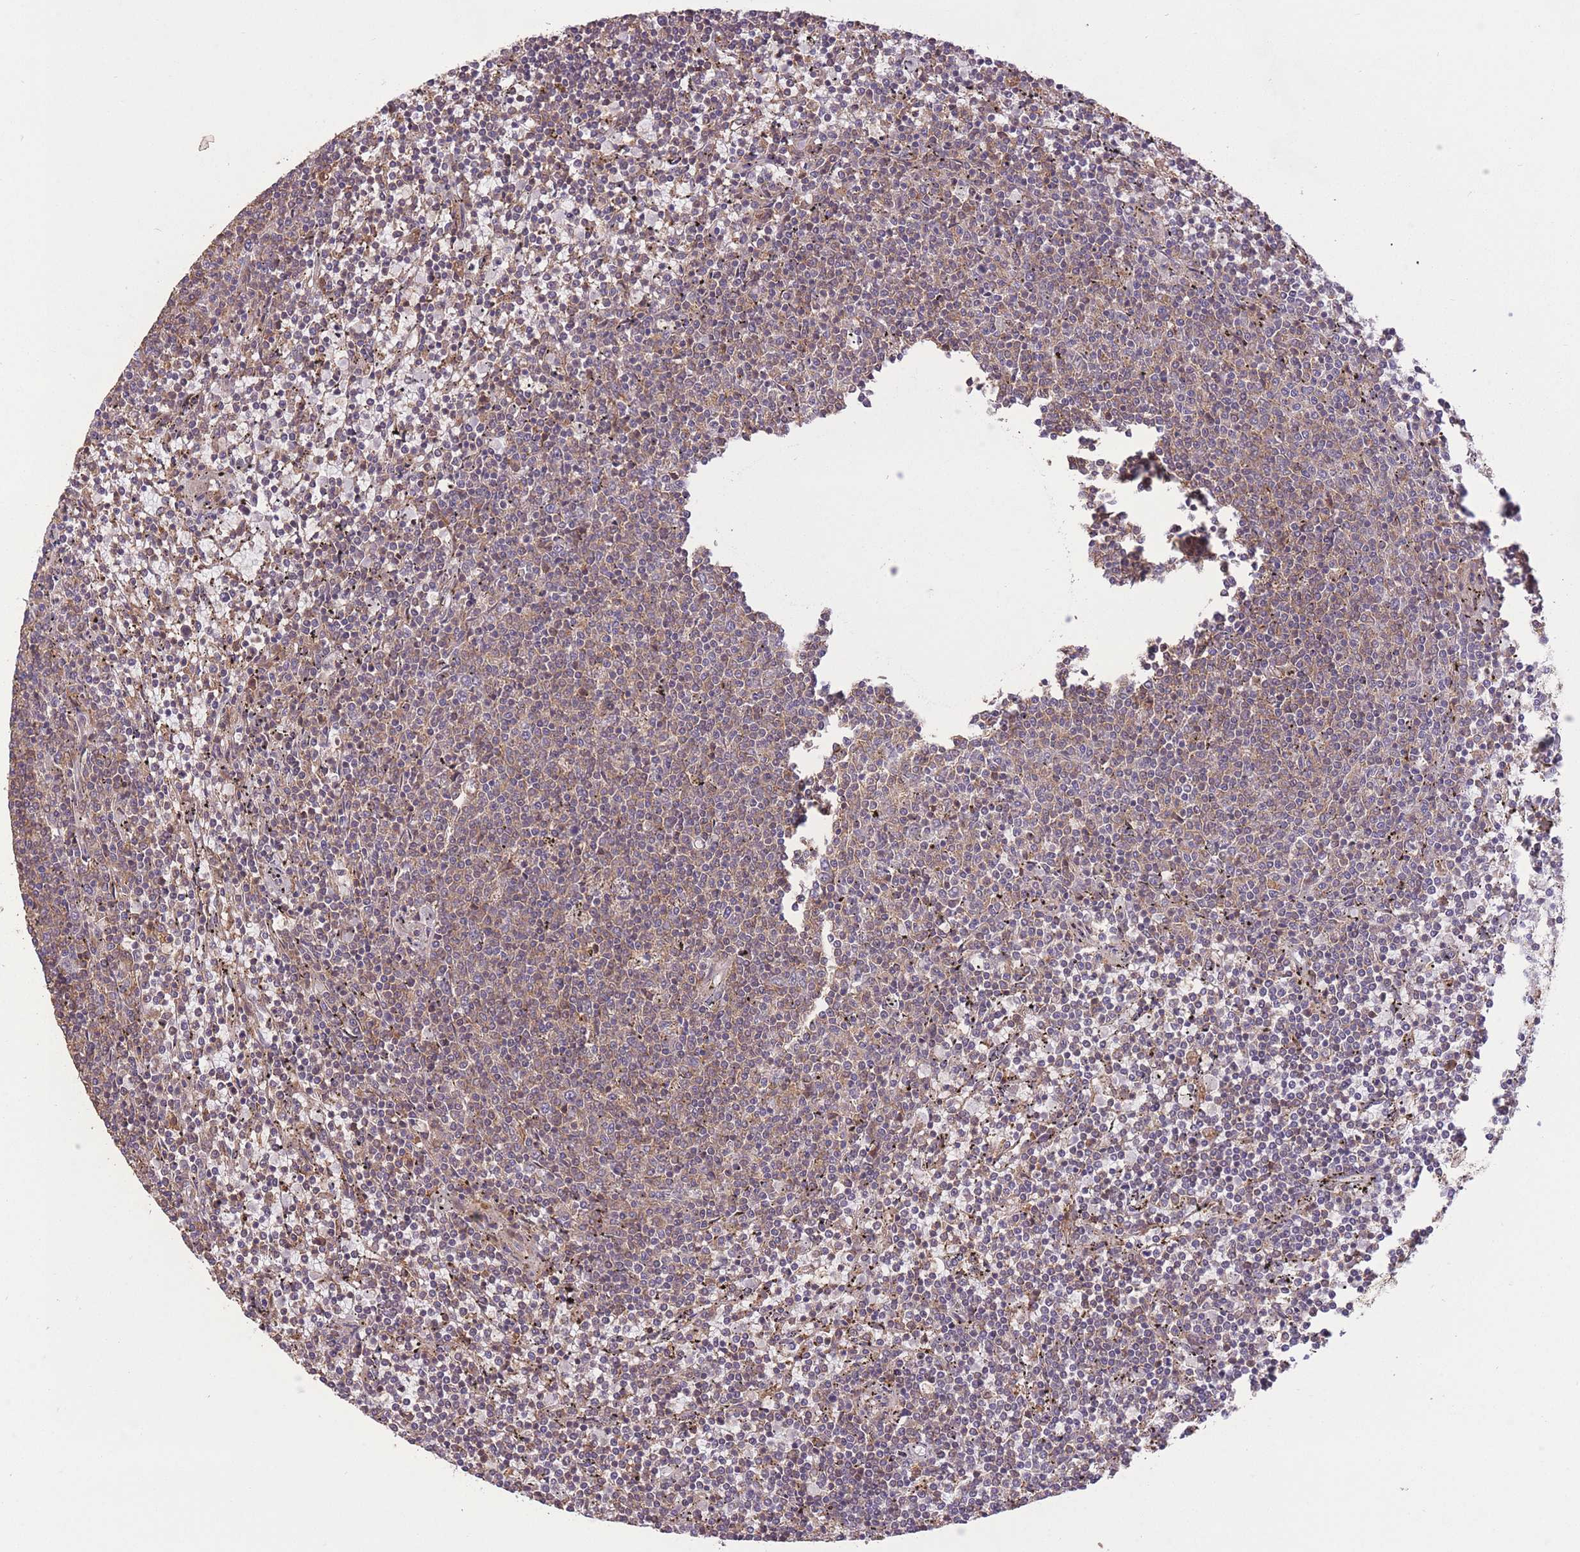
{"staining": {"intensity": "weak", "quantity": "25%-75%", "location": "cytoplasmic/membranous"}, "tissue": "lymphoma", "cell_type": "Tumor cells", "image_type": "cancer", "snomed": [{"axis": "morphology", "description": "Malignant lymphoma, non-Hodgkin's type, Low grade"}, {"axis": "topography", "description": "Spleen"}], "caption": "Immunohistochemical staining of human lymphoma shows low levels of weak cytoplasmic/membranous protein expression in approximately 25%-75% of tumor cells.", "gene": "POLR3F", "patient": {"sex": "female", "age": 50}}